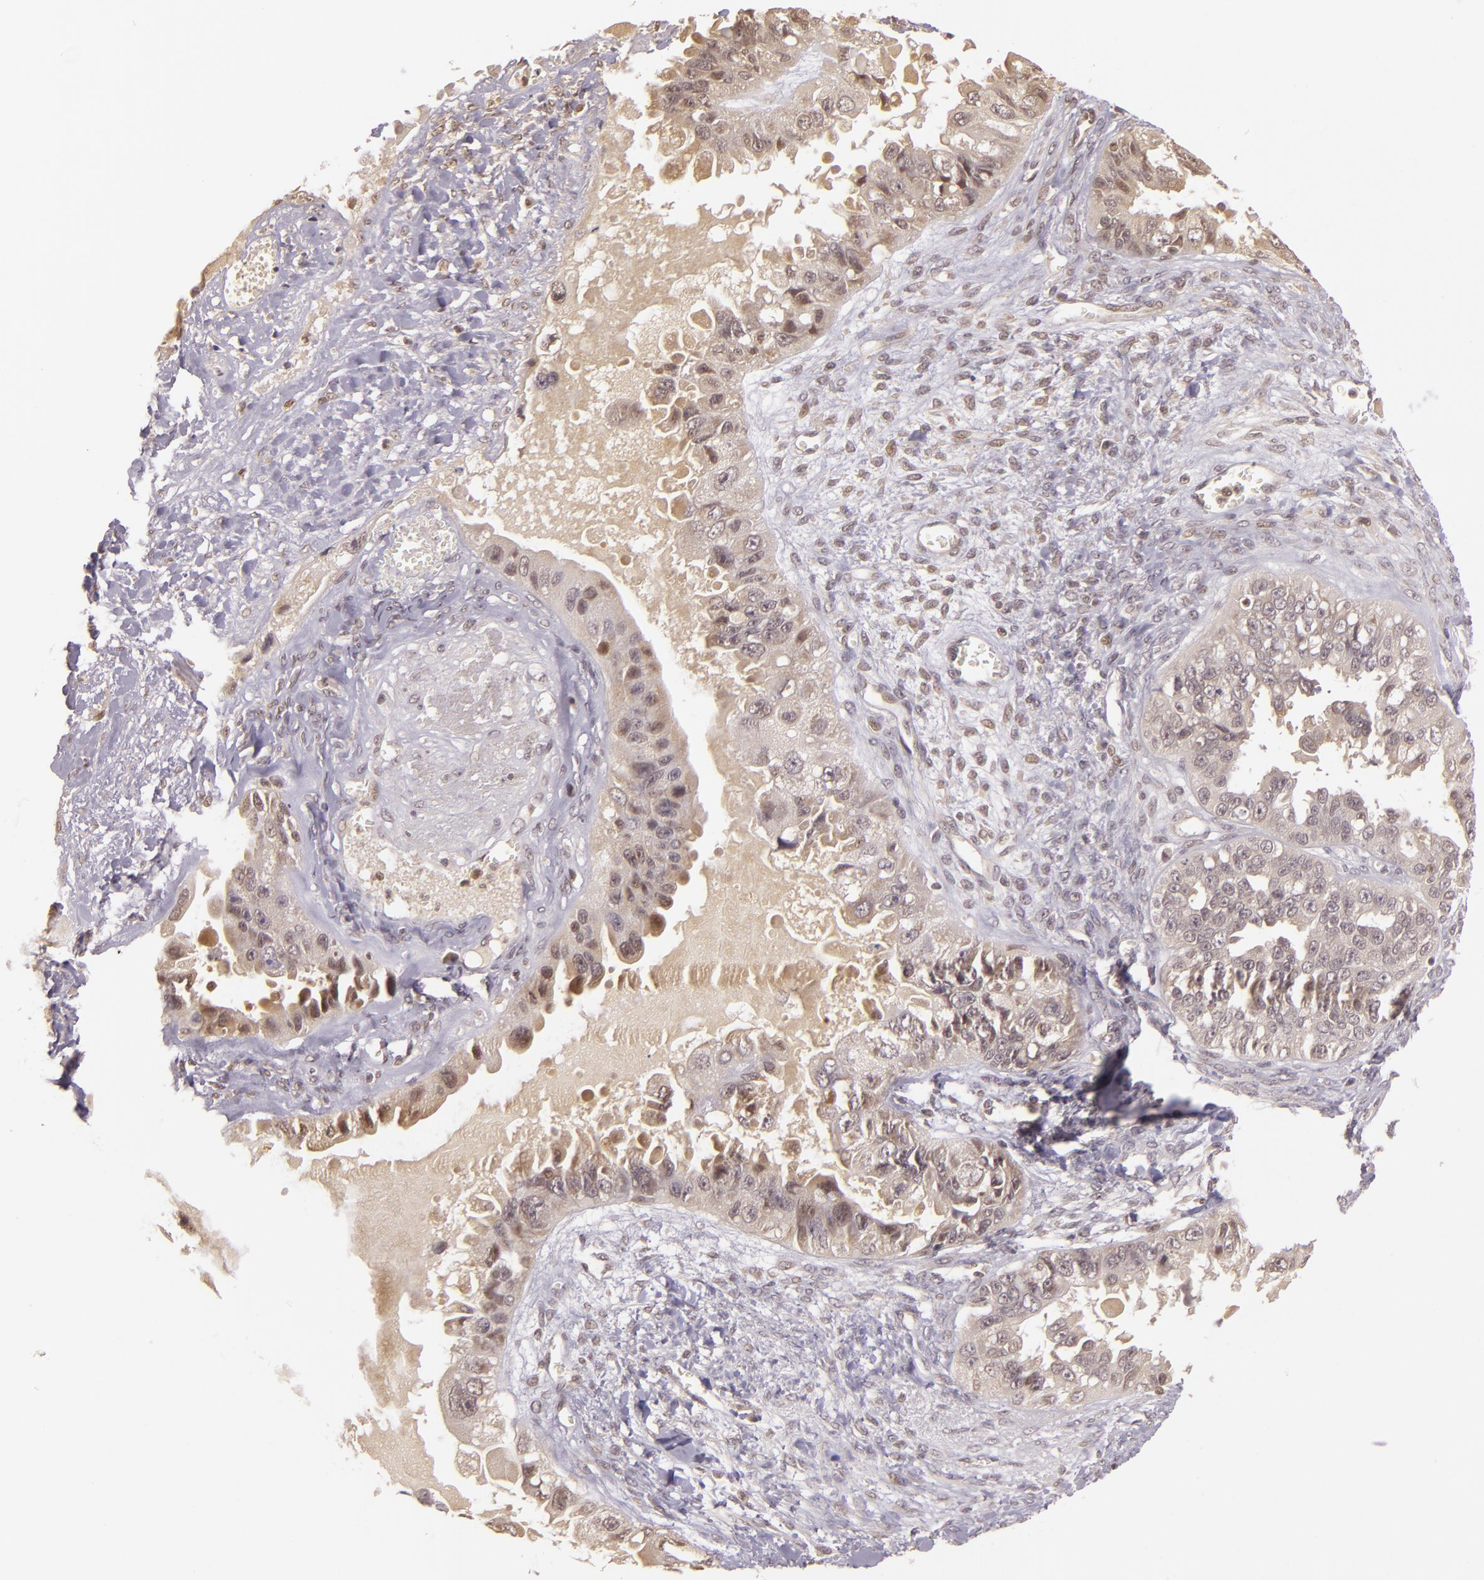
{"staining": {"intensity": "weak", "quantity": ">75%", "location": "cytoplasmic/membranous,nuclear"}, "tissue": "ovarian cancer", "cell_type": "Tumor cells", "image_type": "cancer", "snomed": [{"axis": "morphology", "description": "Carcinoma, endometroid"}, {"axis": "topography", "description": "Ovary"}], "caption": "Protein analysis of endometroid carcinoma (ovarian) tissue shows weak cytoplasmic/membranous and nuclear expression in approximately >75% of tumor cells.", "gene": "TXNRD2", "patient": {"sex": "female", "age": 85}}